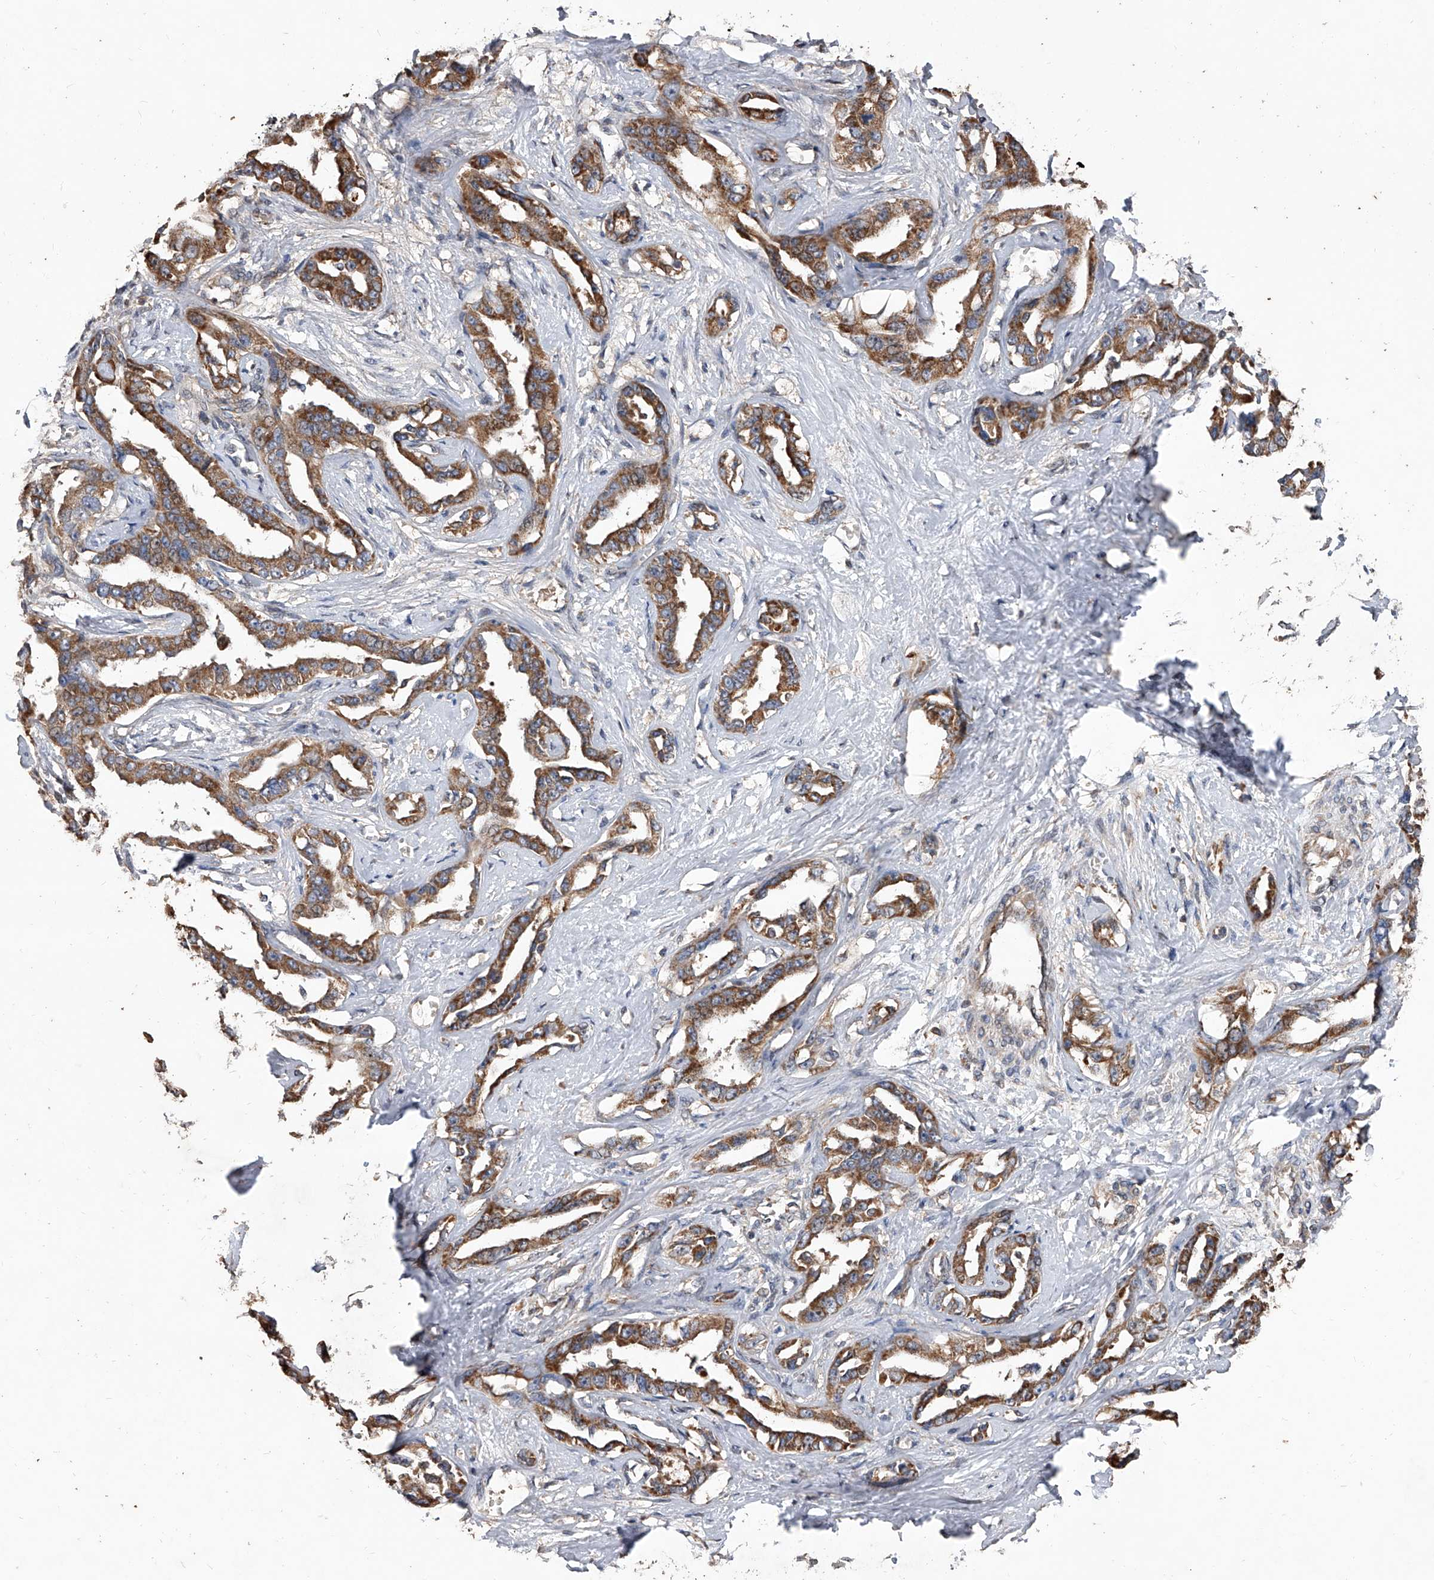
{"staining": {"intensity": "moderate", "quantity": ">75%", "location": "cytoplasmic/membranous"}, "tissue": "liver cancer", "cell_type": "Tumor cells", "image_type": "cancer", "snomed": [{"axis": "morphology", "description": "Cholangiocarcinoma"}, {"axis": "topography", "description": "Liver"}], "caption": "Liver cancer was stained to show a protein in brown. There is medium levels of moderate cytoplasmic/membranous positivity in approximately >75% of tumor cells.", "gene": "LTV1", "patient": {"sex": "male", "age": 59}}